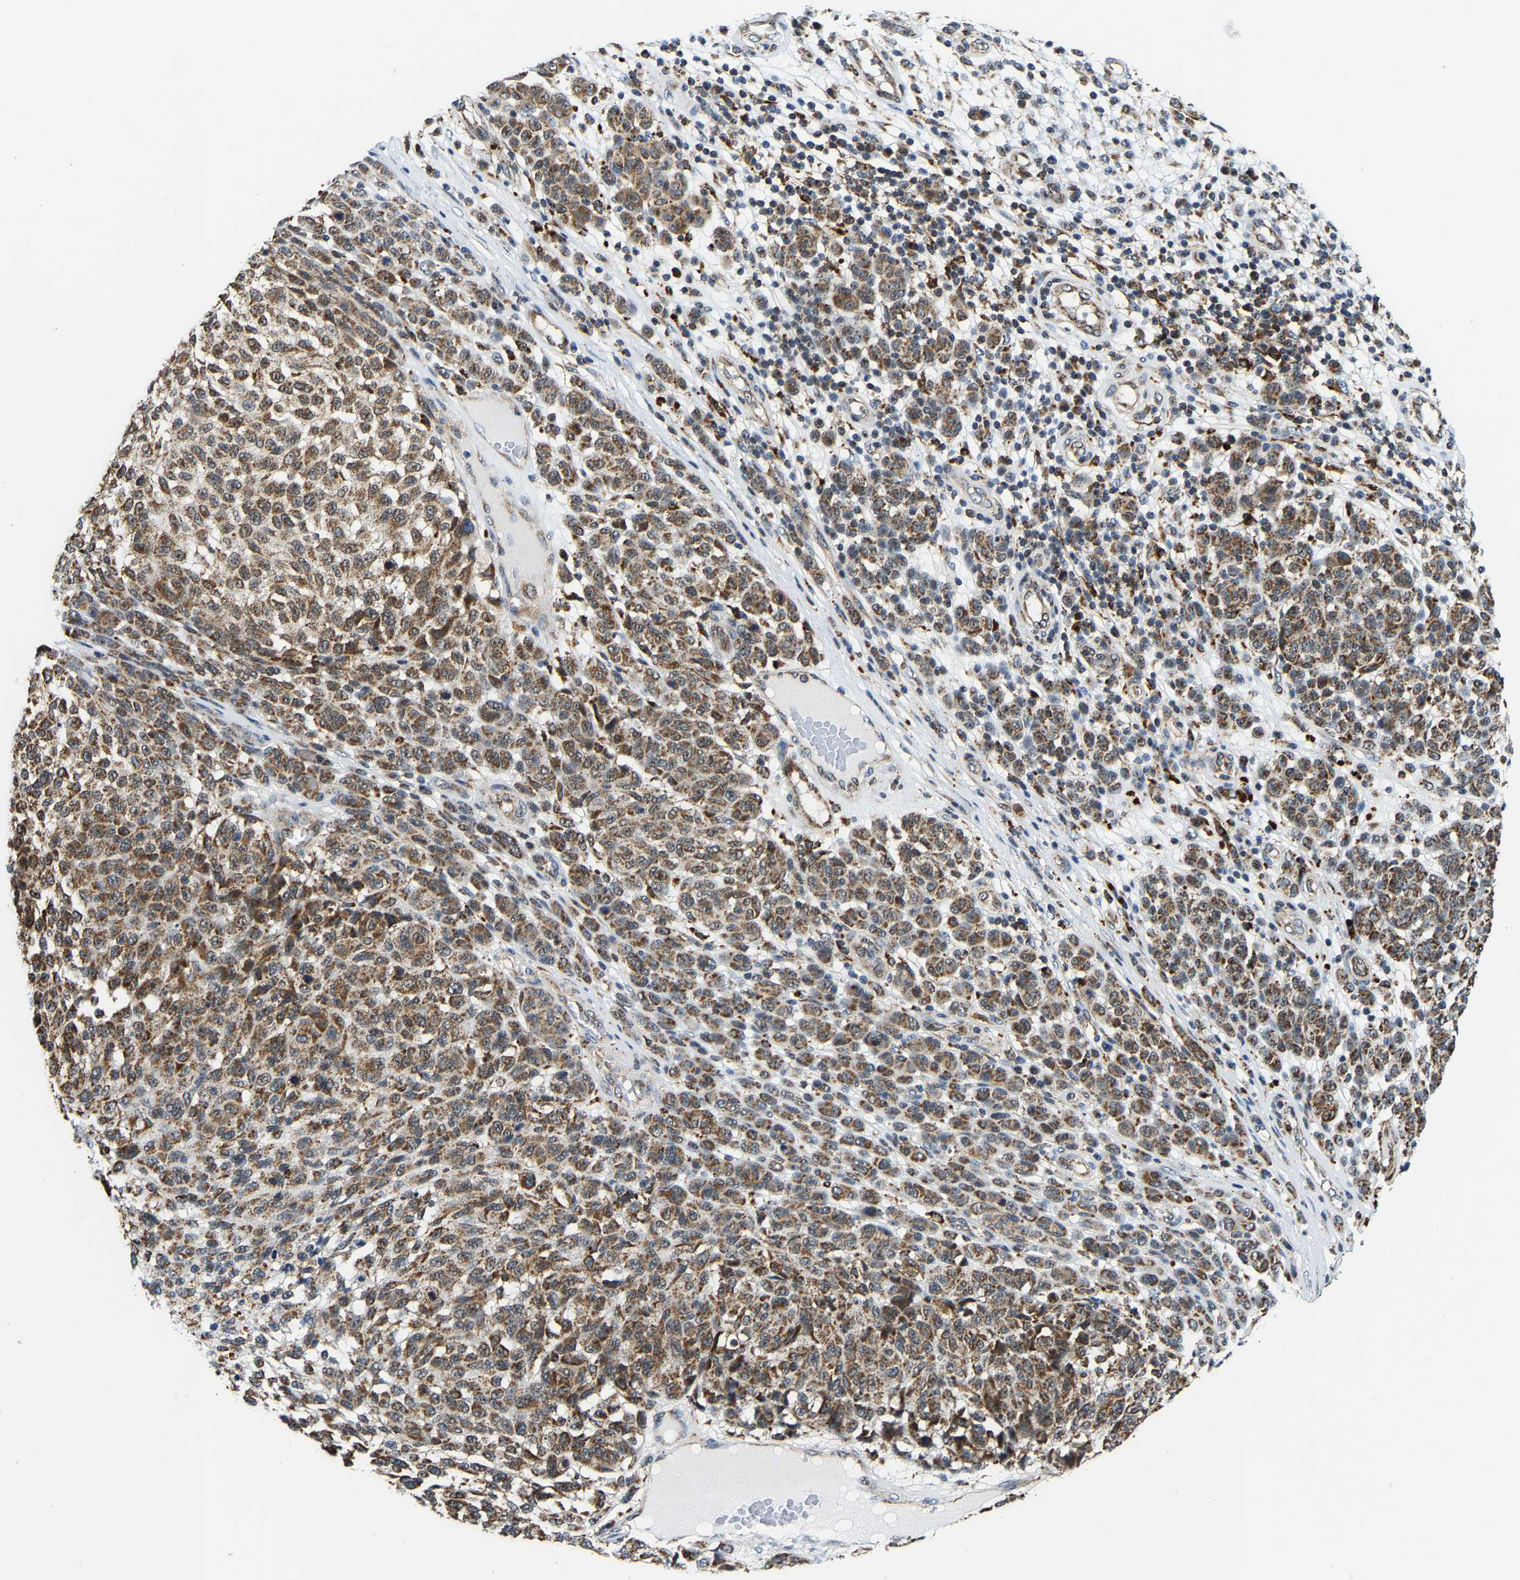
{"staining": {"intensity": "moderate", "quantity": ">75%", "location": "cytoplasmic/membranous"}, "tissue": "melanoma", "cell_type": "Tumor cells", "image_type": "cancer", "snomed": [{"axis": "morphology", "description": "Malignant melanoma, NOS"}, {"axis": "topography", "description": "Skin"}], "caption": "Immunohistochemistry (IHC) of human malignant melanoma displays medium levels of moderate cytoplasmic/membranous staining in about >75% of tumor cells.", "gene": "GIMAP7", "patient": {"sex": "male", "age": 59}}